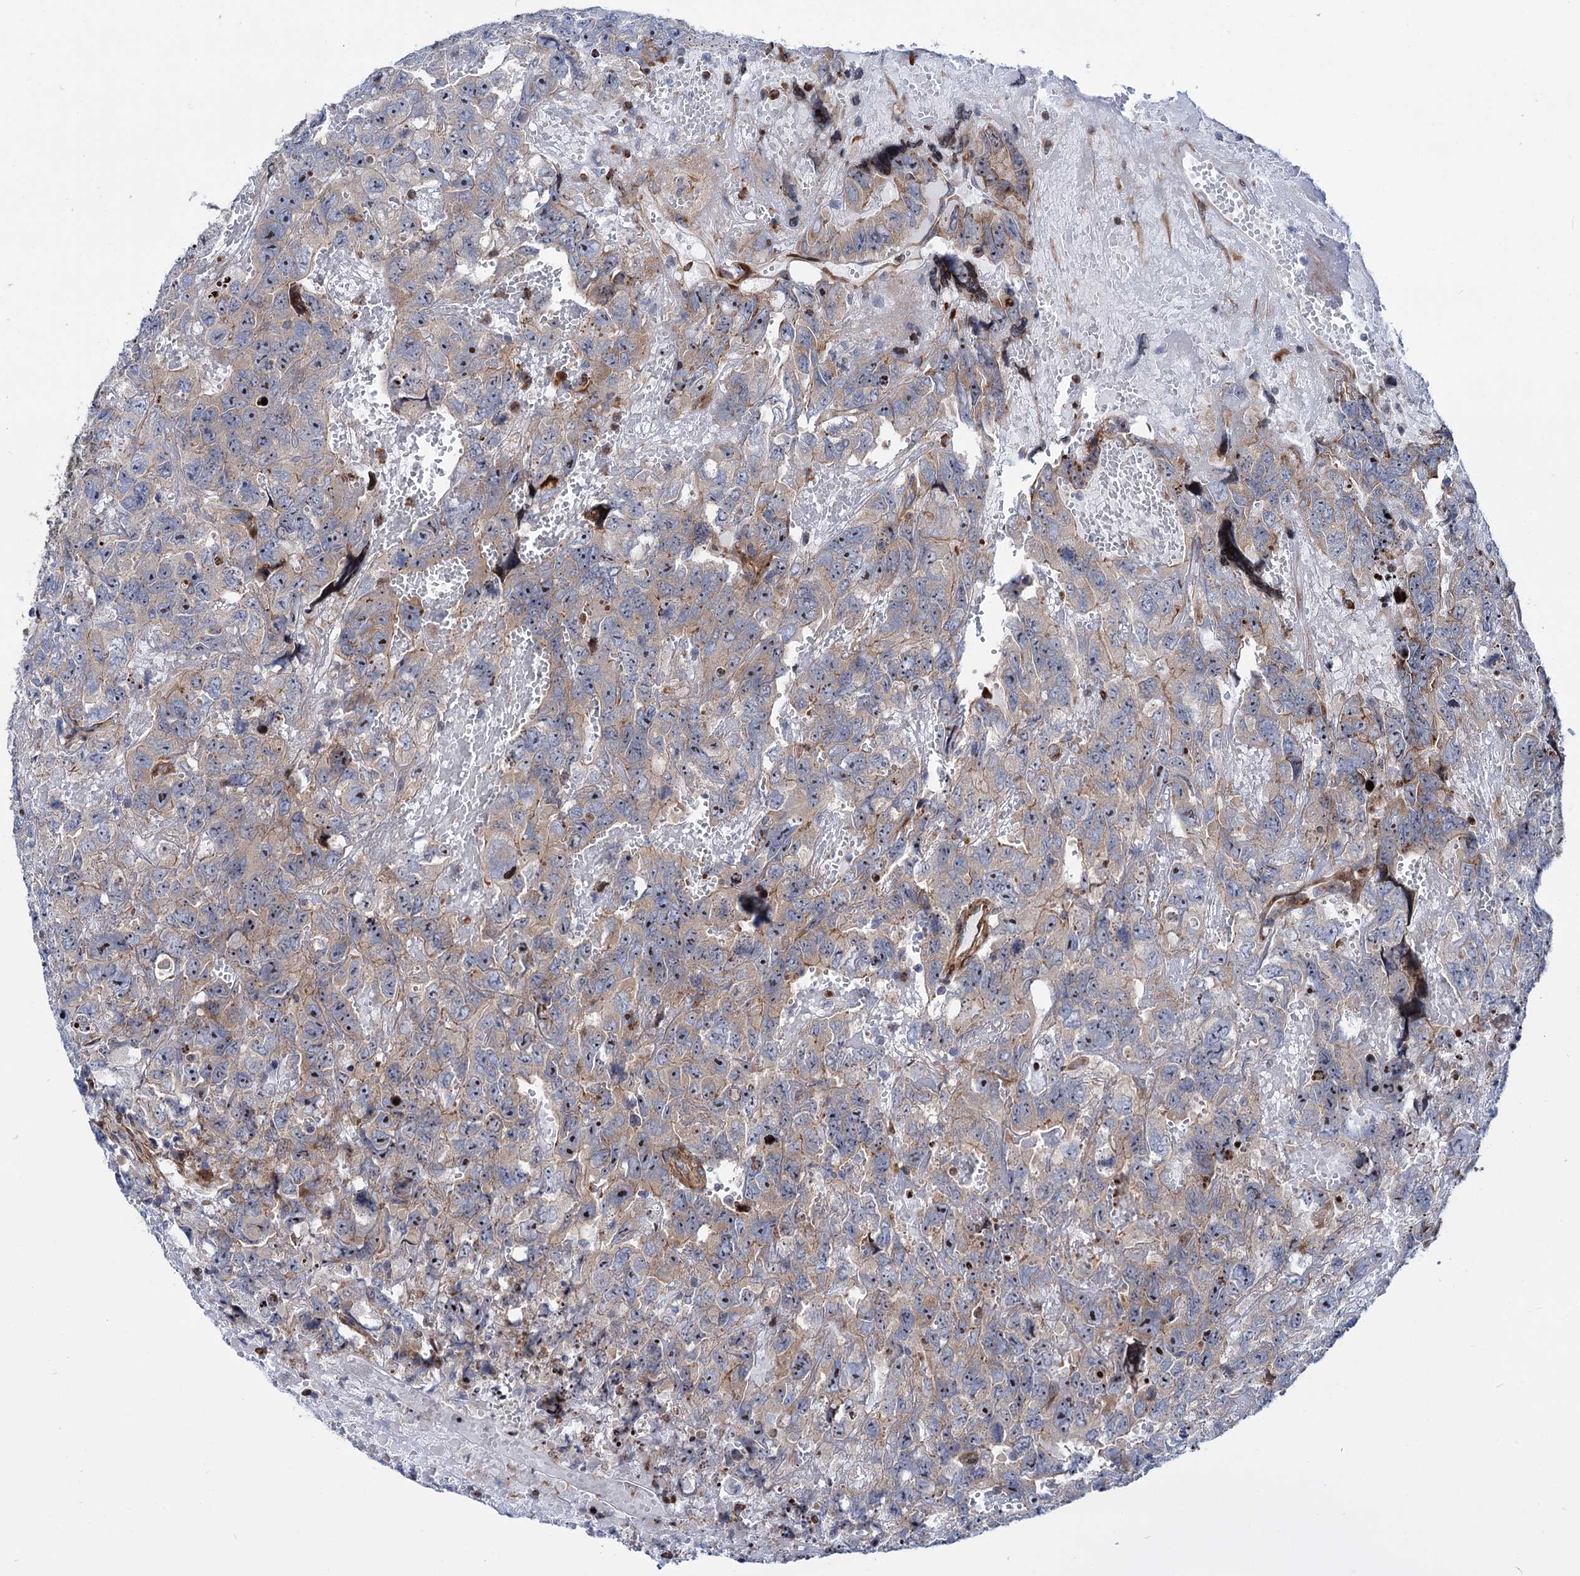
{"staining": {"intensity": "moderate", "quantity": "<25%", "location": "nuclear"}, "tissue": "testis cancer", "cell_type": "Tumor cells", "image_type": "cancer", "snomed": [{"axis": "morphology", "description": "Carcinoma, Embryonal, NOS"}, {"axis": "topography", "description": "Testis"}], "caption": "Protein expression analysis of testis cancer demonstrates moderate nuclear expression in about <25% of tumor cells.", "gene": "THAP9", "patient": {"sex": "male", "age": 45}}